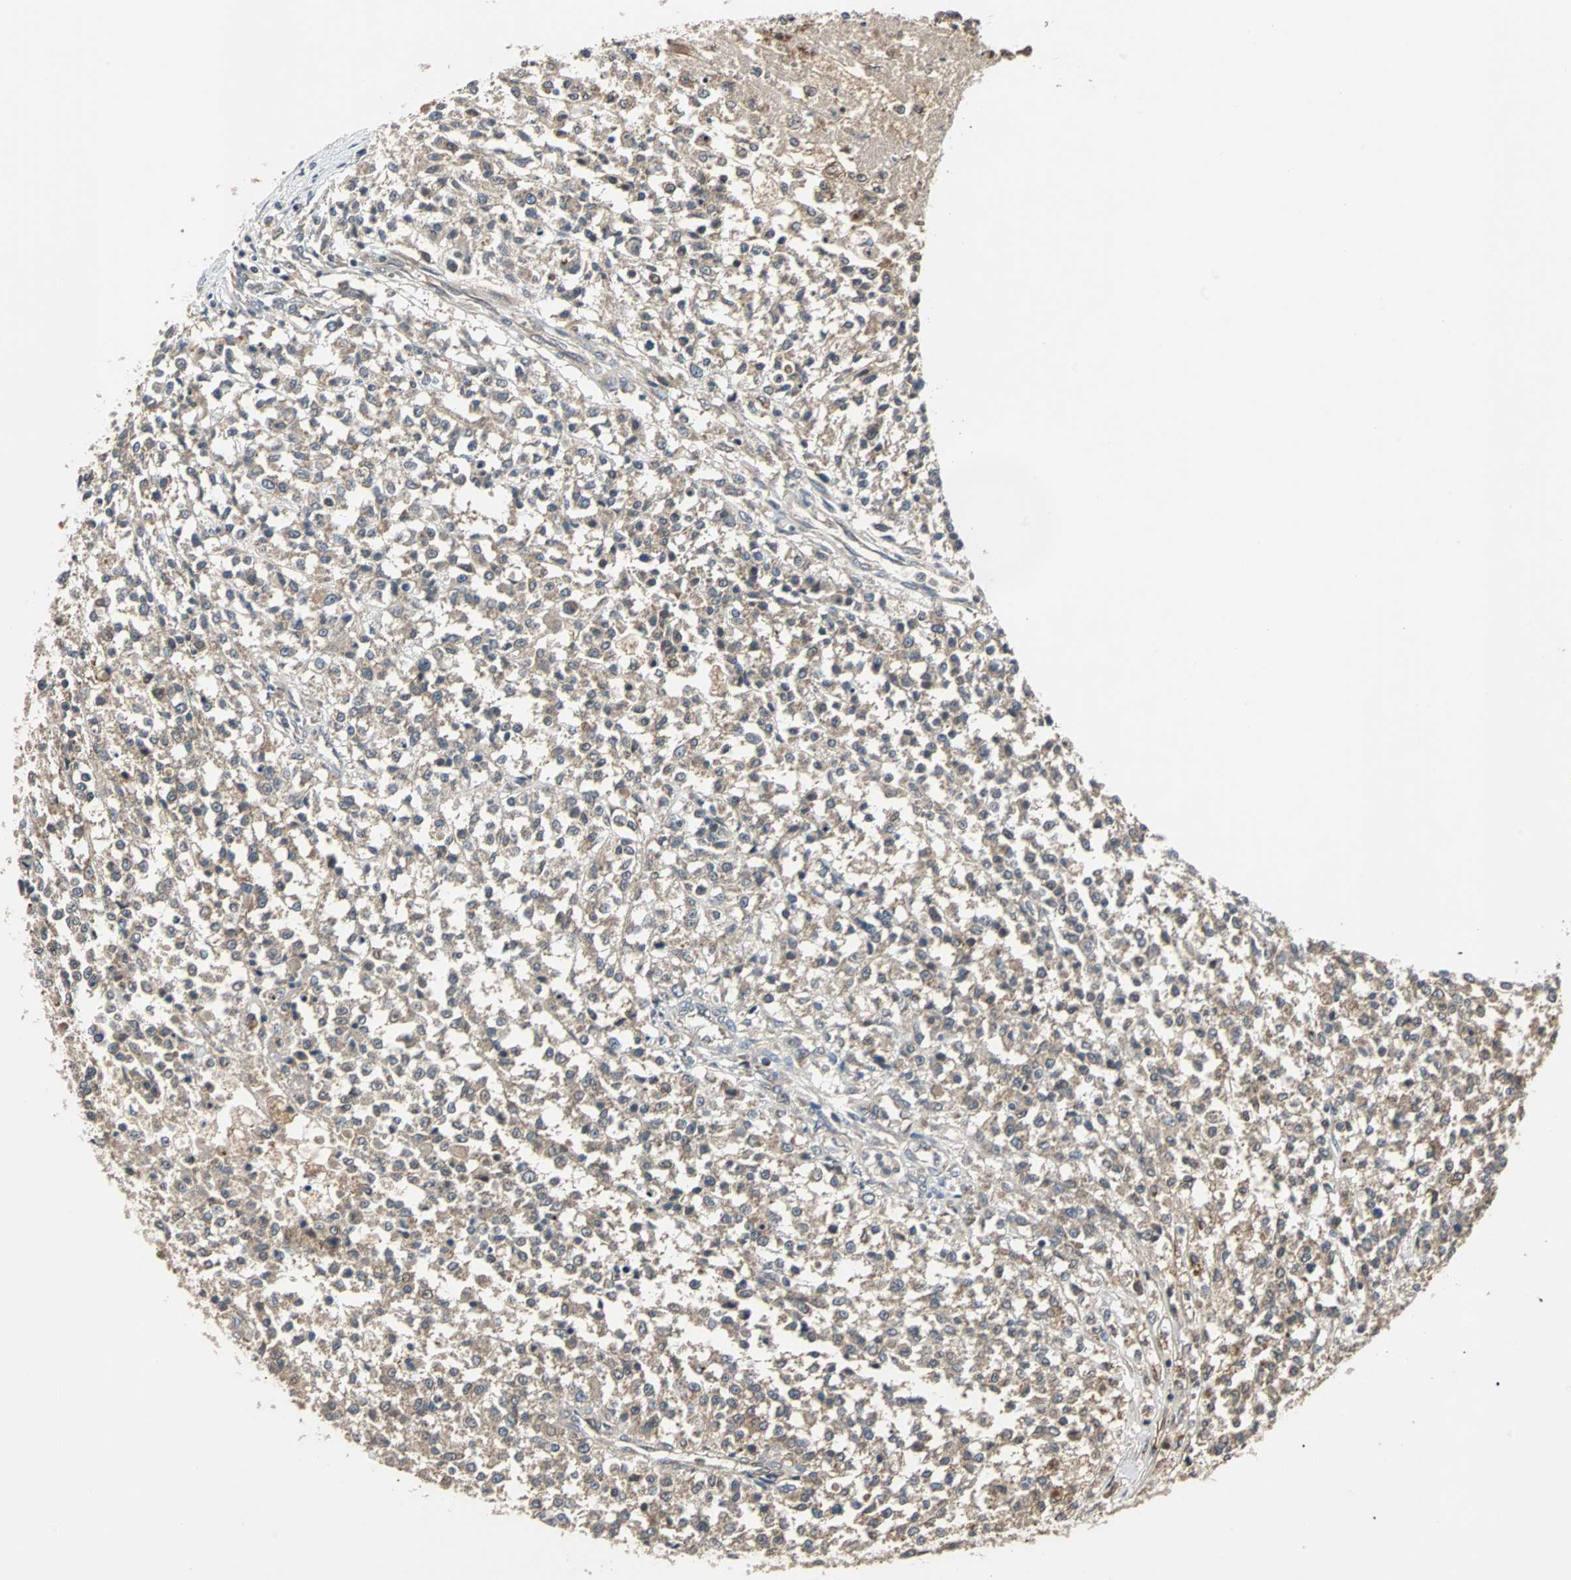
{"staining": {"intensity": "moderate", "quantity": ">75%", "location": "cytoplasmic/membranous"}, "tissue": "testis cancer", "cell_type": "Tumor cells", "image_type": "cancer", "snomed": [{"axis": "morphology", "description": "Seminoma, NOS"}, {"axis": "topography", "description": "Testis"}], "caption": "Testis cancer stained for a protein displays moderate cytoplasmic/membranous positivity in tumor cells. (Brightfield microscopy of DAB IHC at high magnification).", "gene": "ARF1", "patient": {"sex": "male", "age": 59}}